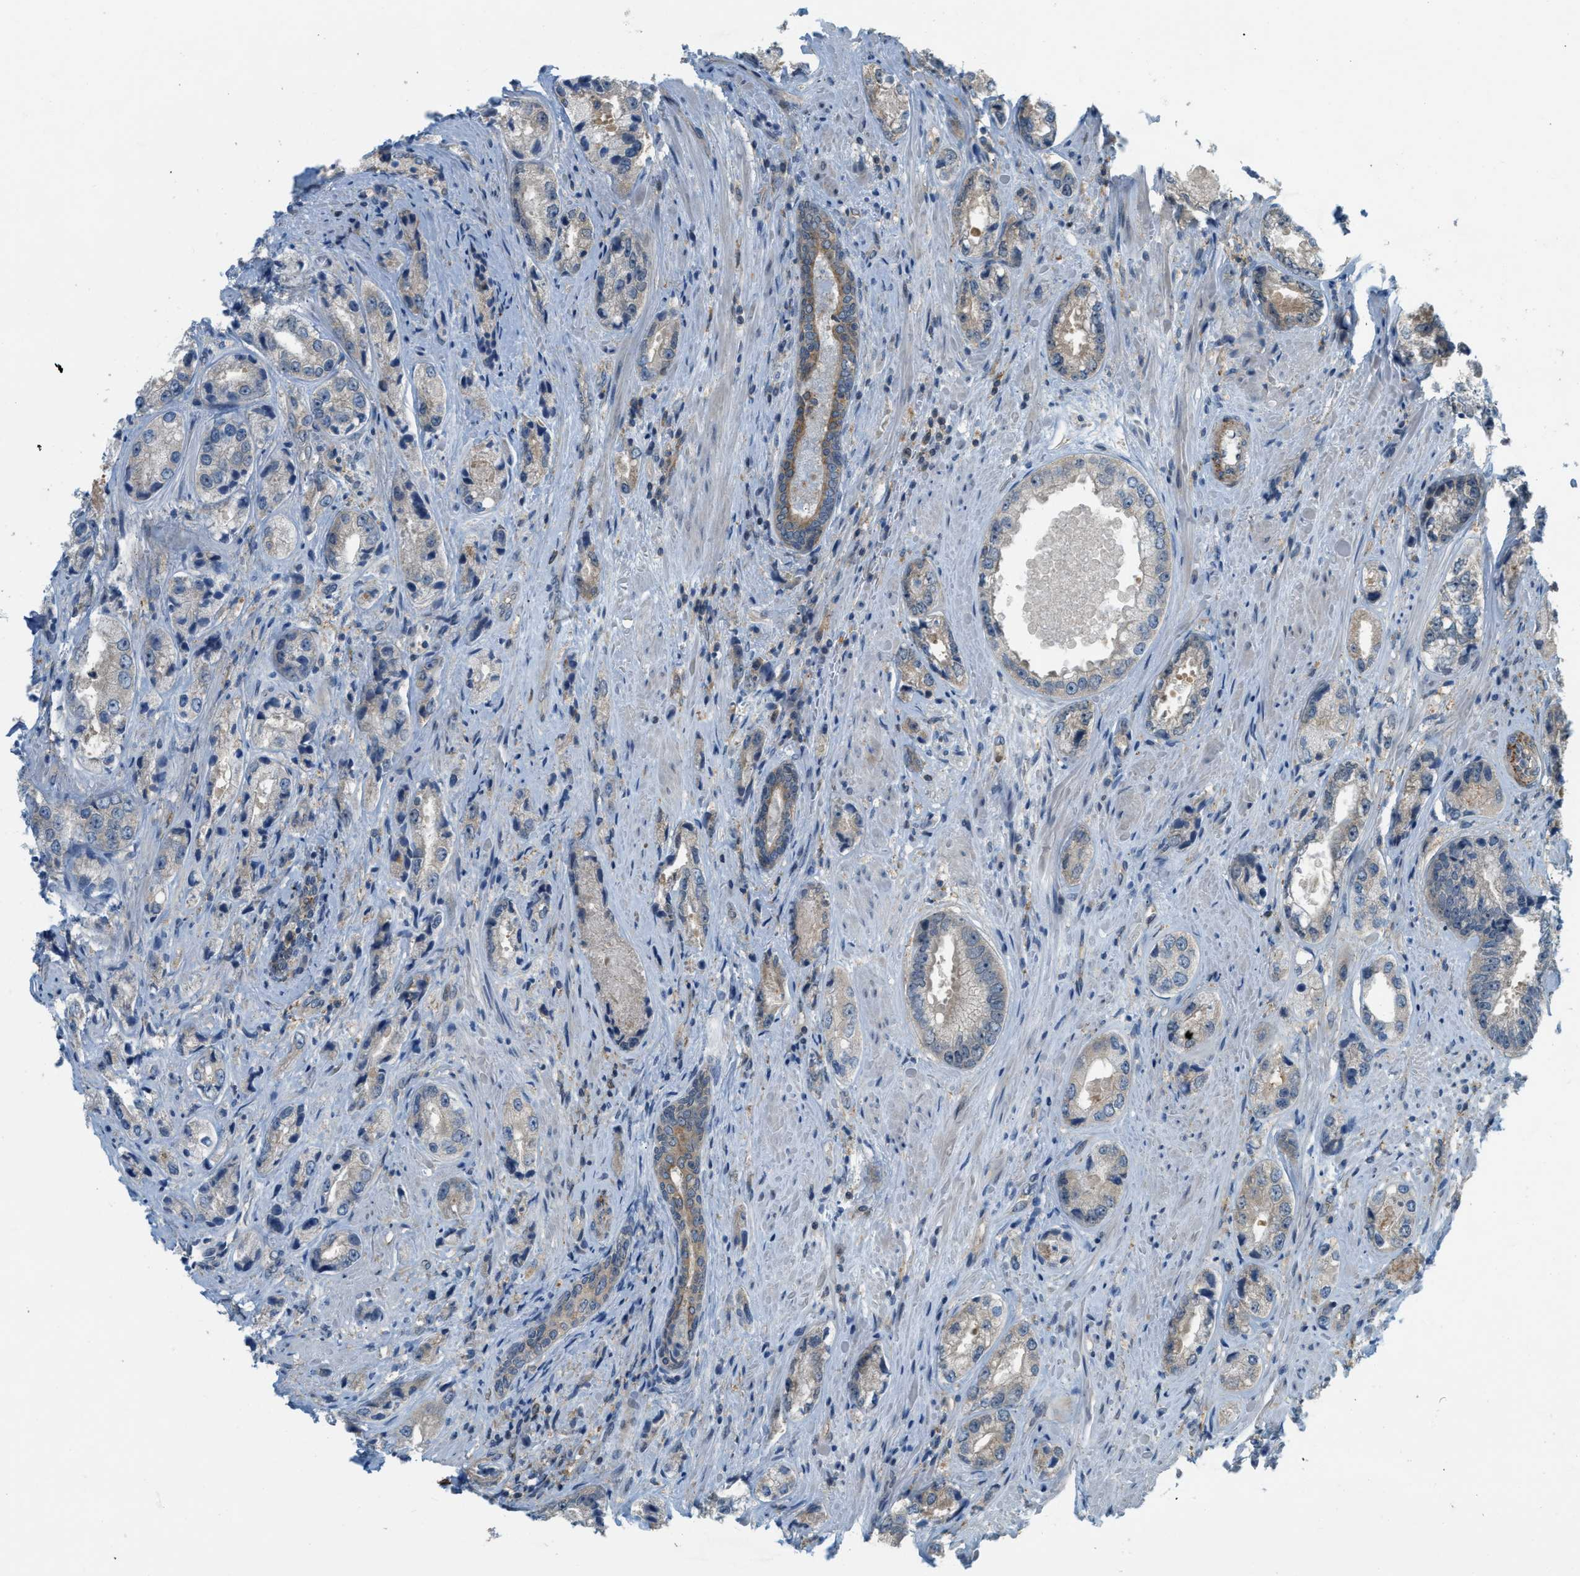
{"staining": {"intensity": "negative", "quantity": "none", "location": "none"}, "tissue": "prostate cancer", "cell_type": "Tumor cells", "image_type": "cancer", "snomed": [{"axis": "morphology", "description": "Adenocarcinoma, High grade"}, {"axis": "topography", "description": "Prostate"}], "caption": "Immunohistochemistry histopathology image of neoplastic tissue: prostate cancer stained with DAB (3,3'-diaminobenzidine) exhibits no significant protein staining in tumor cells. (Immunohistochemistry (ihc), brightfield microscopy, high magnification).", "gene": "PDCL3", "patient": {"sex": "male", "age": 61}}